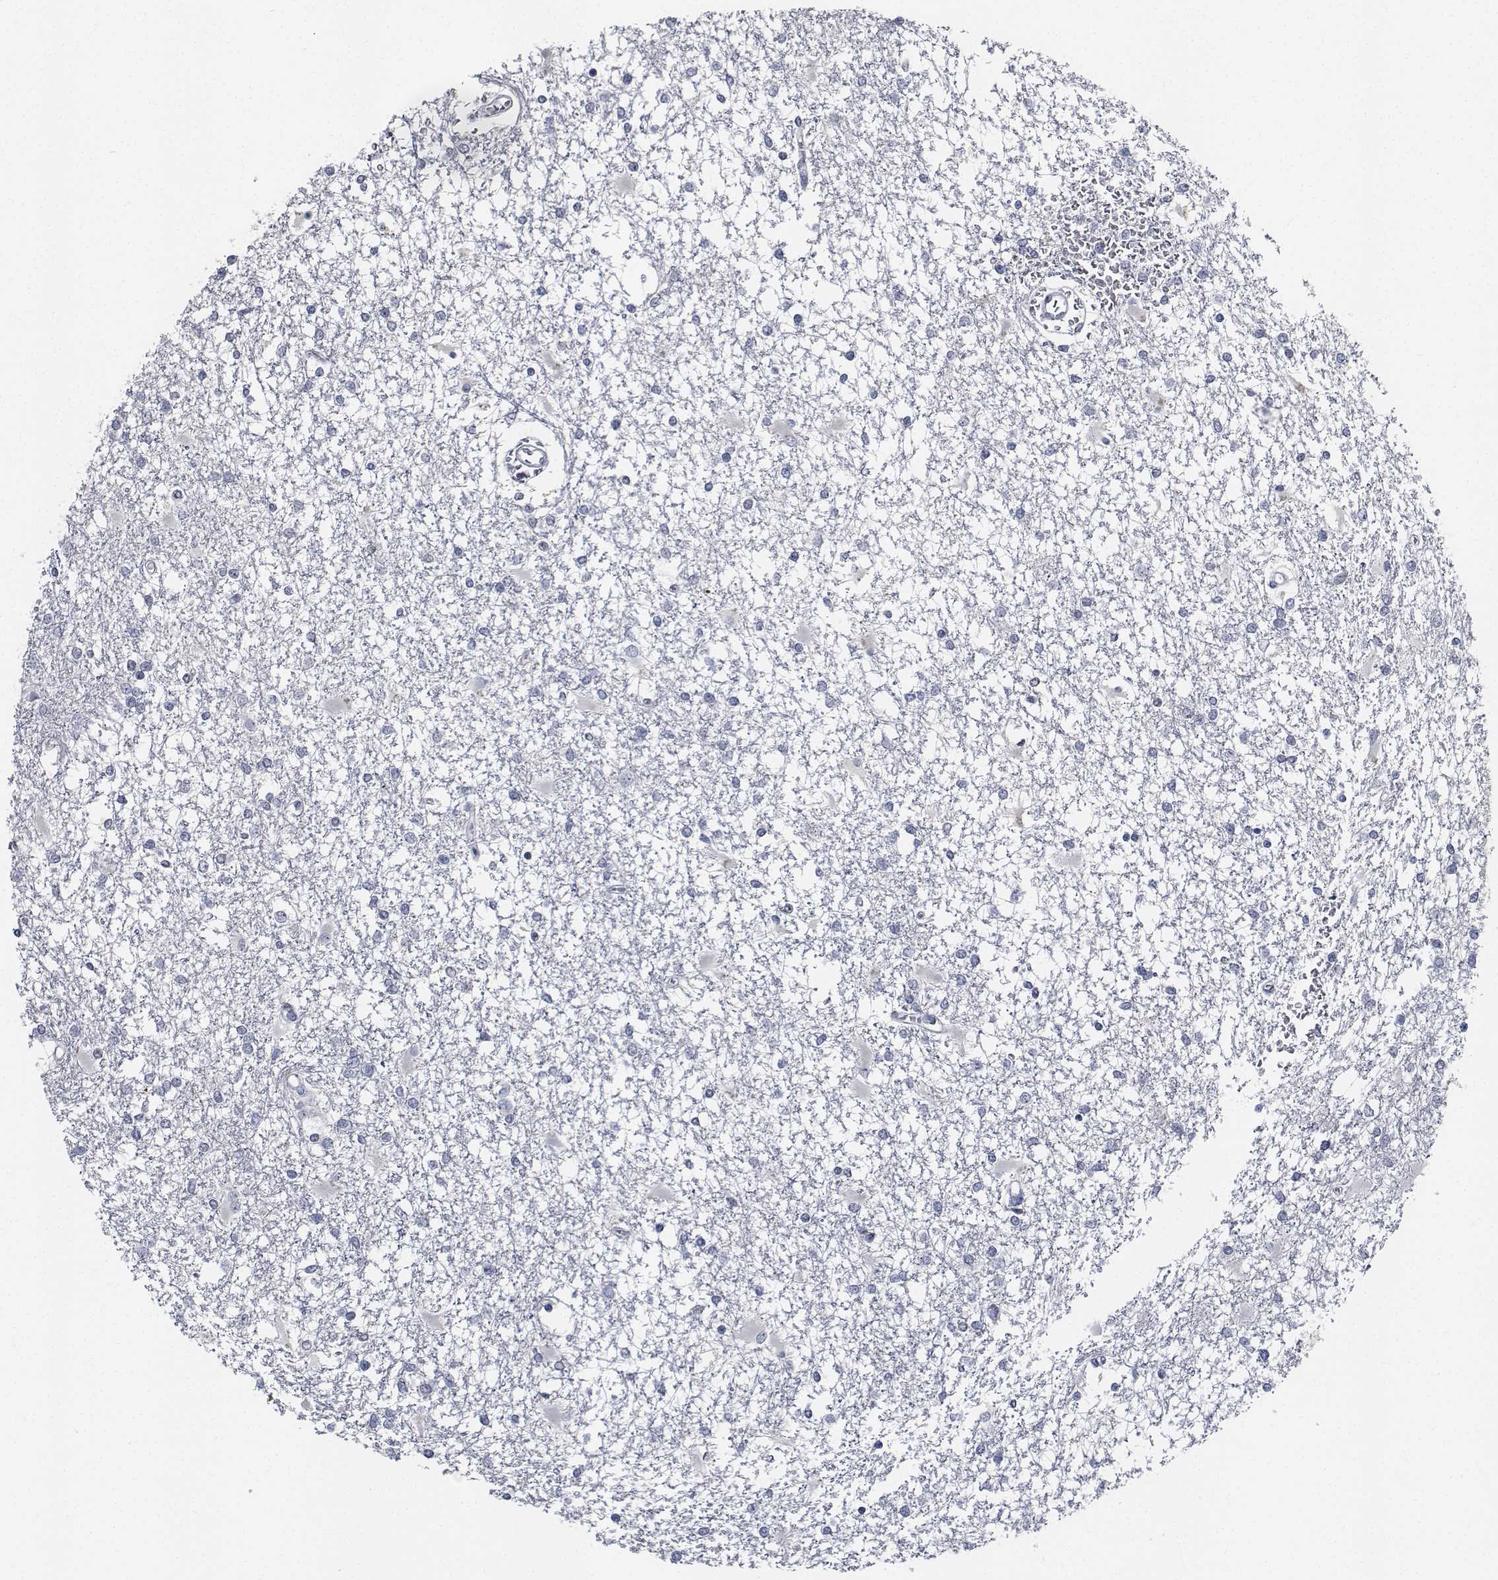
{"staining": {"intensity": "negative", "quantity": "none", "location": "none"}, "tissue": "glioma", "cell_type": "Tumor cells", "image_type": "cancer", "snomed": [{"axis": "morphology", "description": "Glioma, malignant, High grade"}, {"axis": "topography", "description": "Cerebral cortex"}], "caption": "IHC image of human glioma stained for a protein (brown), which exhibits no expression in tumor cells.", "gene": "NVL", "patient": {"sex": "male", "age": 79}}